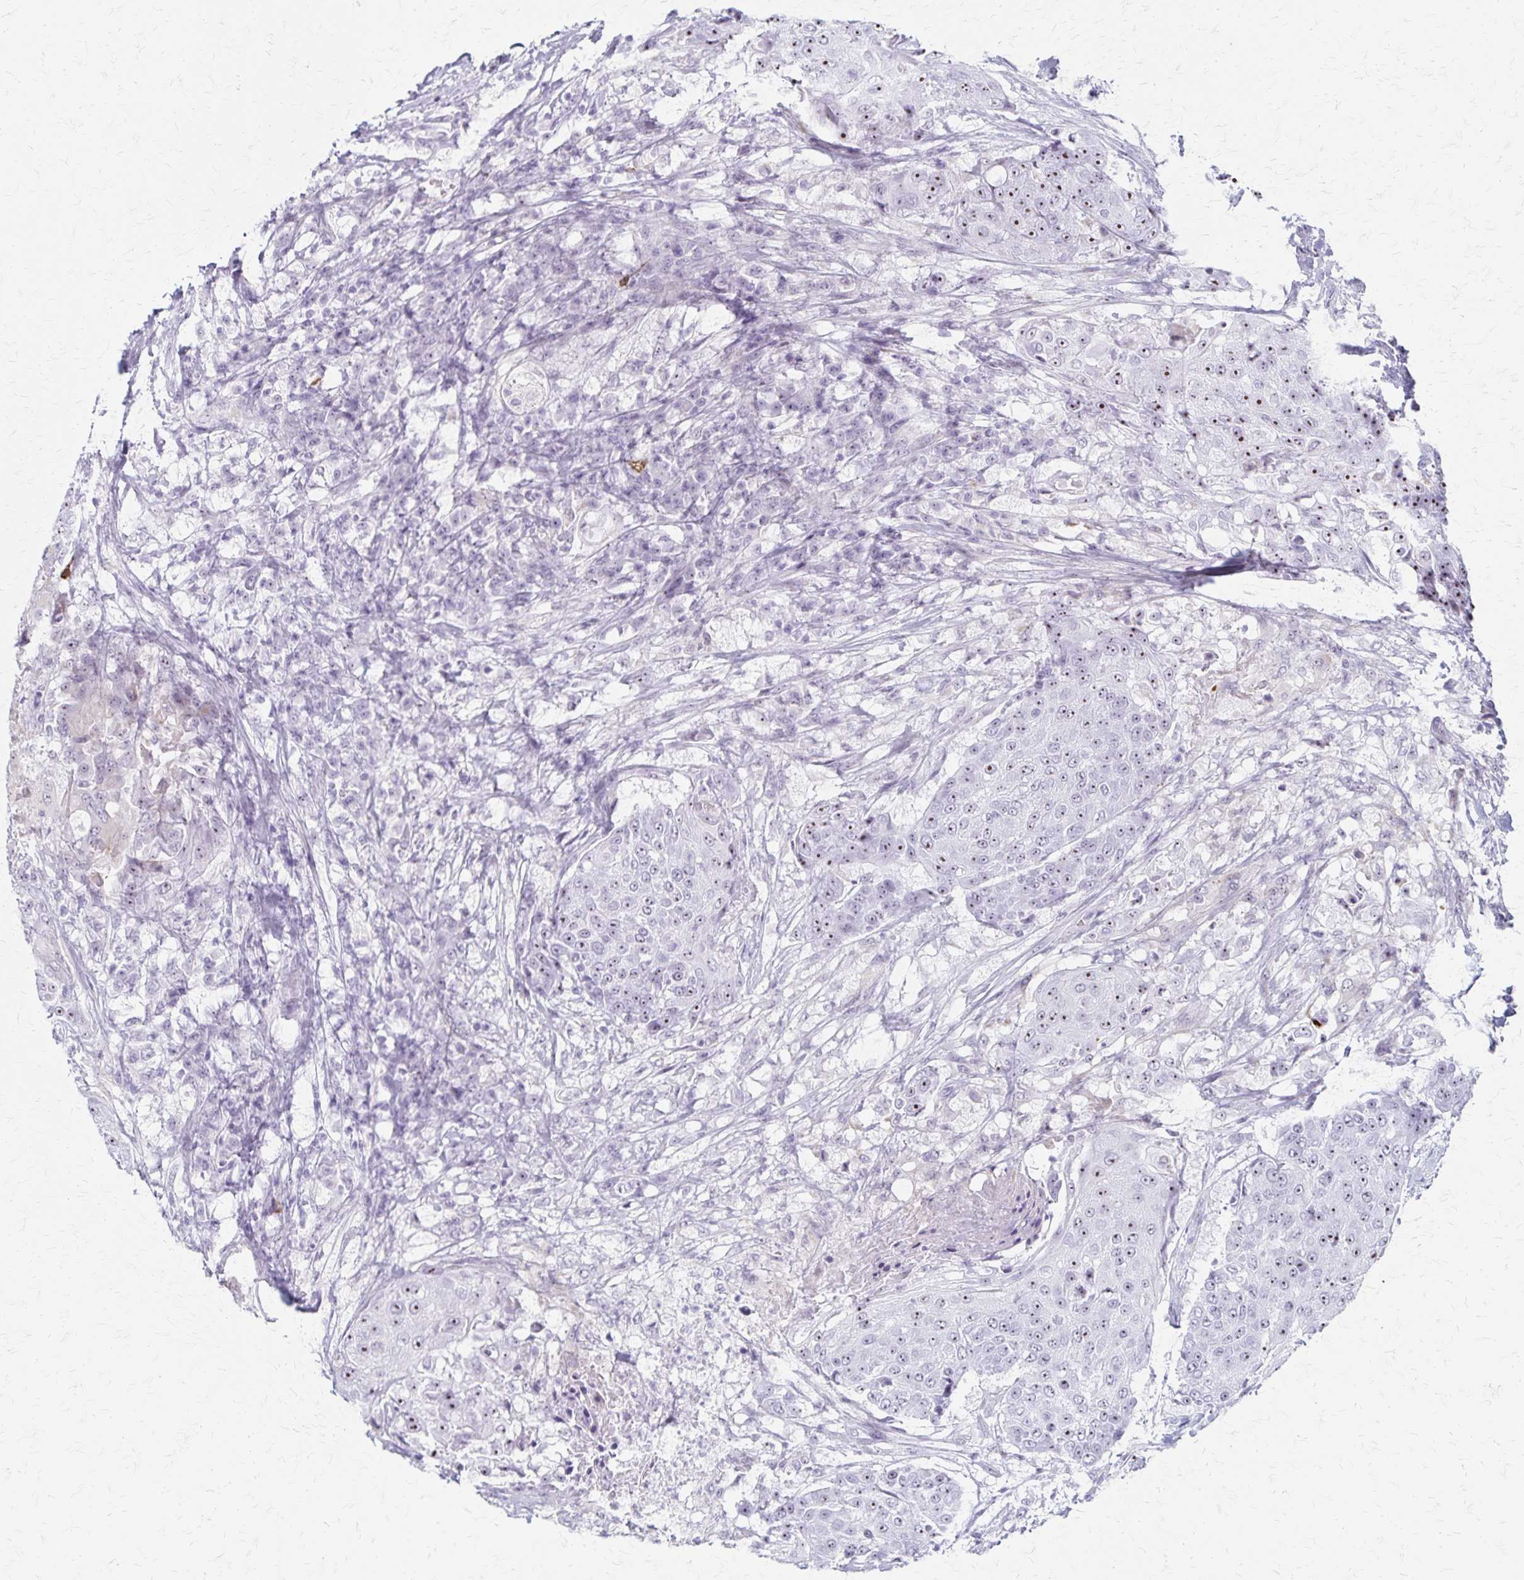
{"staining": {"intensity": "moderate", "quantity": "25%-75%", "location": "nuclear"}, "tissue": "urothelial cancer", "cell_type": "Tumor cells", "image_type": "cancer", "snomed": [{"axis": "morphology", "description": "Urothelial carcinoma, High grade"}, {"axis": "topography", "description": "Urinary bladder"}], "caption": "Brown immunohistochemical staining in human urothelial carcinoma (high-grade) displays moderate nuclear expression in about 25%-75% of tumor cells. The protein is shown in brown color, while the nuclei are stained blue.", "gene": "DLK2", "patient": {"sex": "female", "age": 63}}